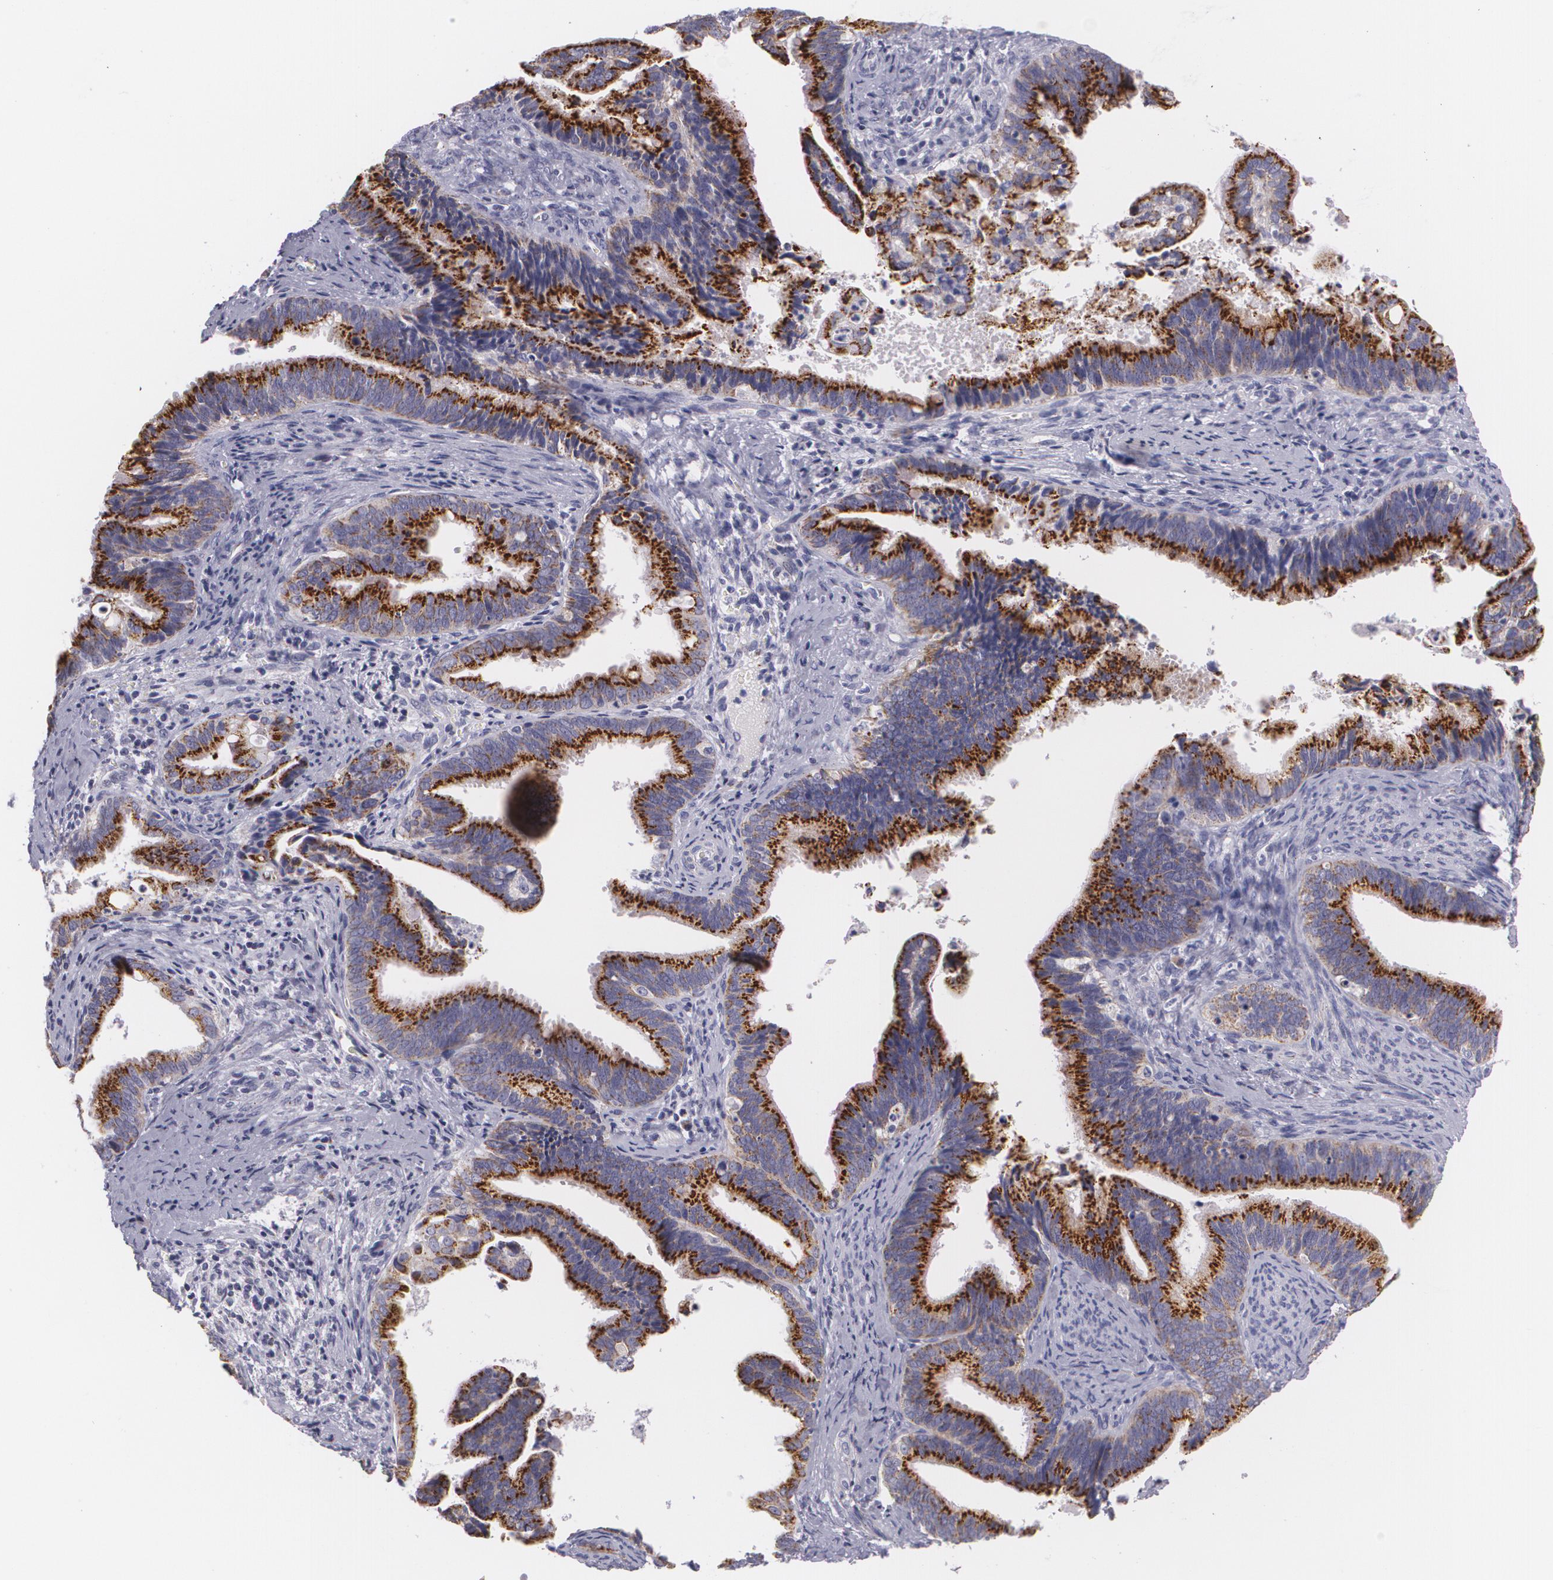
{"staining": {"intensity": "strong", "quantity": ">75%", "location": "cytoplasmic/membranous"}, "tissue": "cervical cancer", "cell_type": "Tumor cells", "image_type": "cancer", "snomed": [{"axis": "morphology", "description": "Adenocarcinoma, NOS"}, {"axis": "topography", "description": "Cervix"}], "caption": "The micrograph exhibits staining of adenocarcinoma (cervical), revealing strong cytoplasmic/membranous protein positivity (brown color) within tumor cells. (DAB IHC, brown staining for protein, blue staining for nuclei).", "gene": "CILK1", "patient": {"sex": "female", "age": 47}}